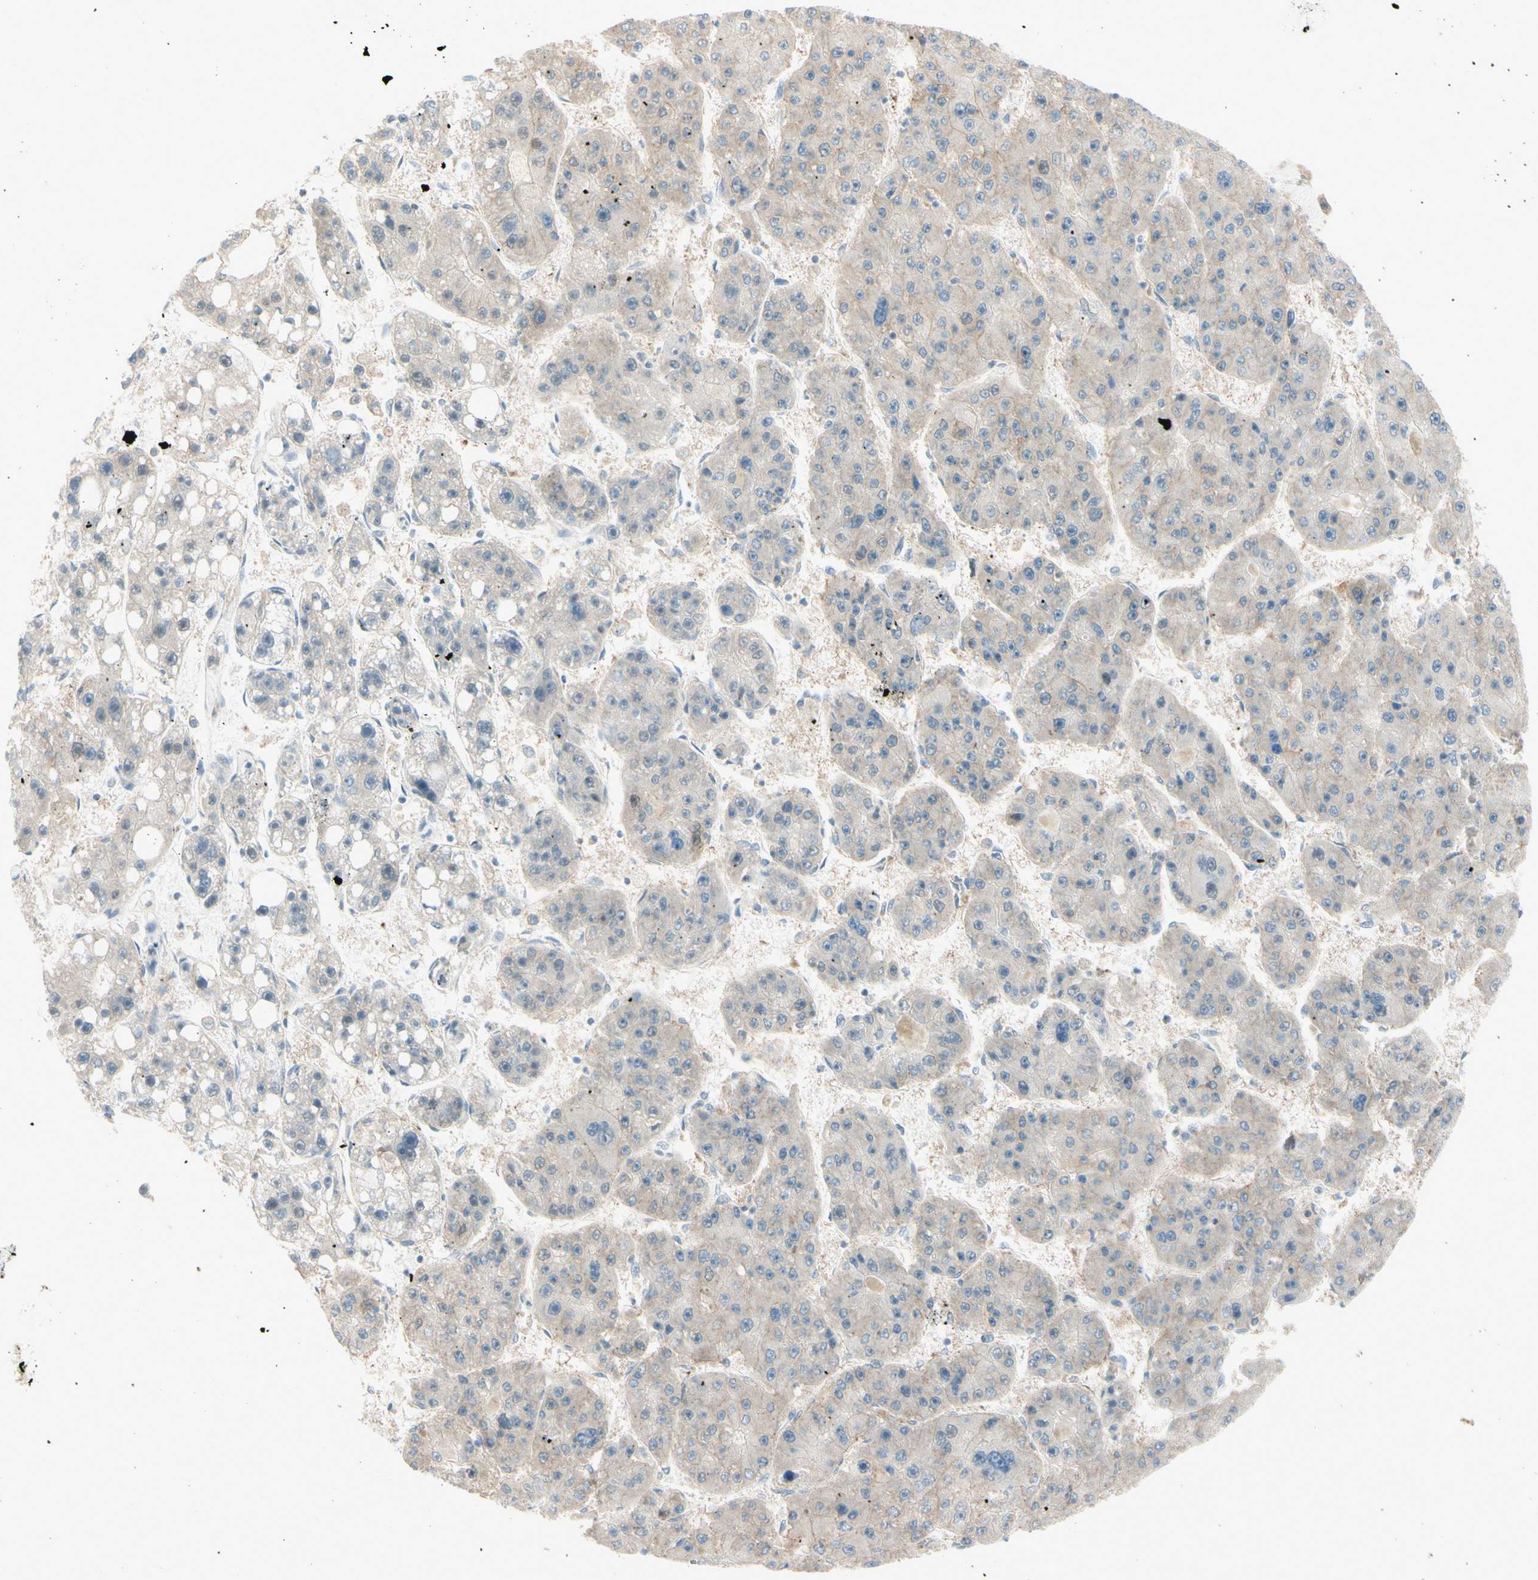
{"staining": {"intensity": "weak", "quantity": "<25%", "location": "cytoplasmic/membranous"}, "tissue": "liver cancer", "cell_type": "Tumor cells", "image_type": "cancer", "snomed": [{"axis": "morphology", "description": "Carcinoma, Hepatocellular, NOS"}, {"axis": "topography", "description": "Liver"}], "caption": "High magnification brightfield microscopy of liver cancer stained with DAB (3,3'-diaminobenzidine) (brown) and counterstained with hematoxylin (blue): tumor cells show no significant positivity. (DAB (3,3'-diaminobenzidine) immunohistochemistry with hematoxylin counter stain).", "gene": "PTTG1", "patient": {"sex": "female", "age": 61}}